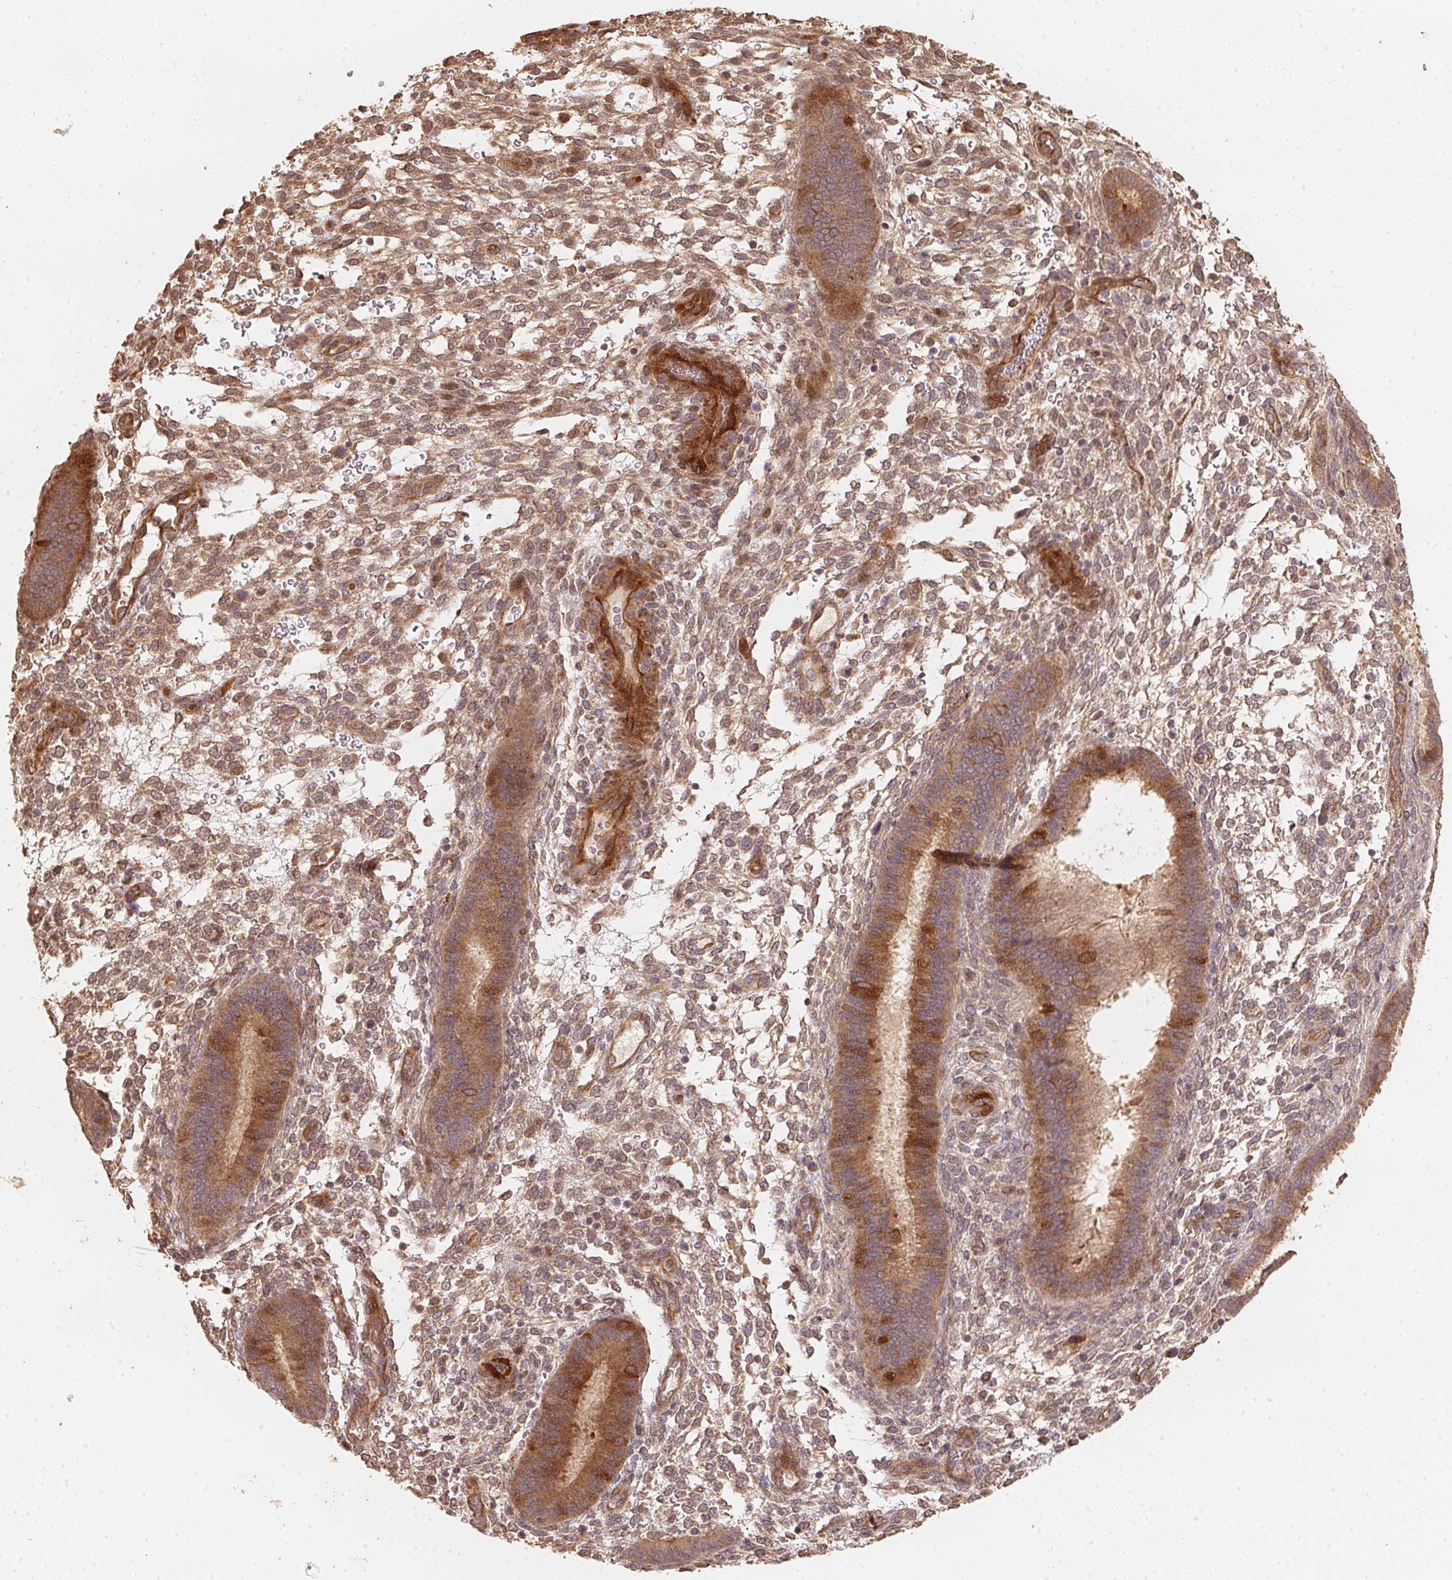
{"staining": {"intensity": "moderate", "quantity": "25%-75%", "location": "cytoplasmic/membranous"}, "tissue": "endometrium", "cell_type": "Cells in endometrial stroma", "image_type": "normal", "snomed": [{"axis": "morphology", "description": "Normal tissue, NOS"}, {"axis": "topography", "description": "Endometrium"}], "caption": "DAB (3,3'-diaminobenzidine) immunohistochemical staining of unremarkable endometrium demonstrates moderate cytoplasmic/membranous protein staining in approximately 25%-75% of cells in endometrial stroma.", "gene": "TMEM222", "patient": {"sex": "female", "age": 39}}